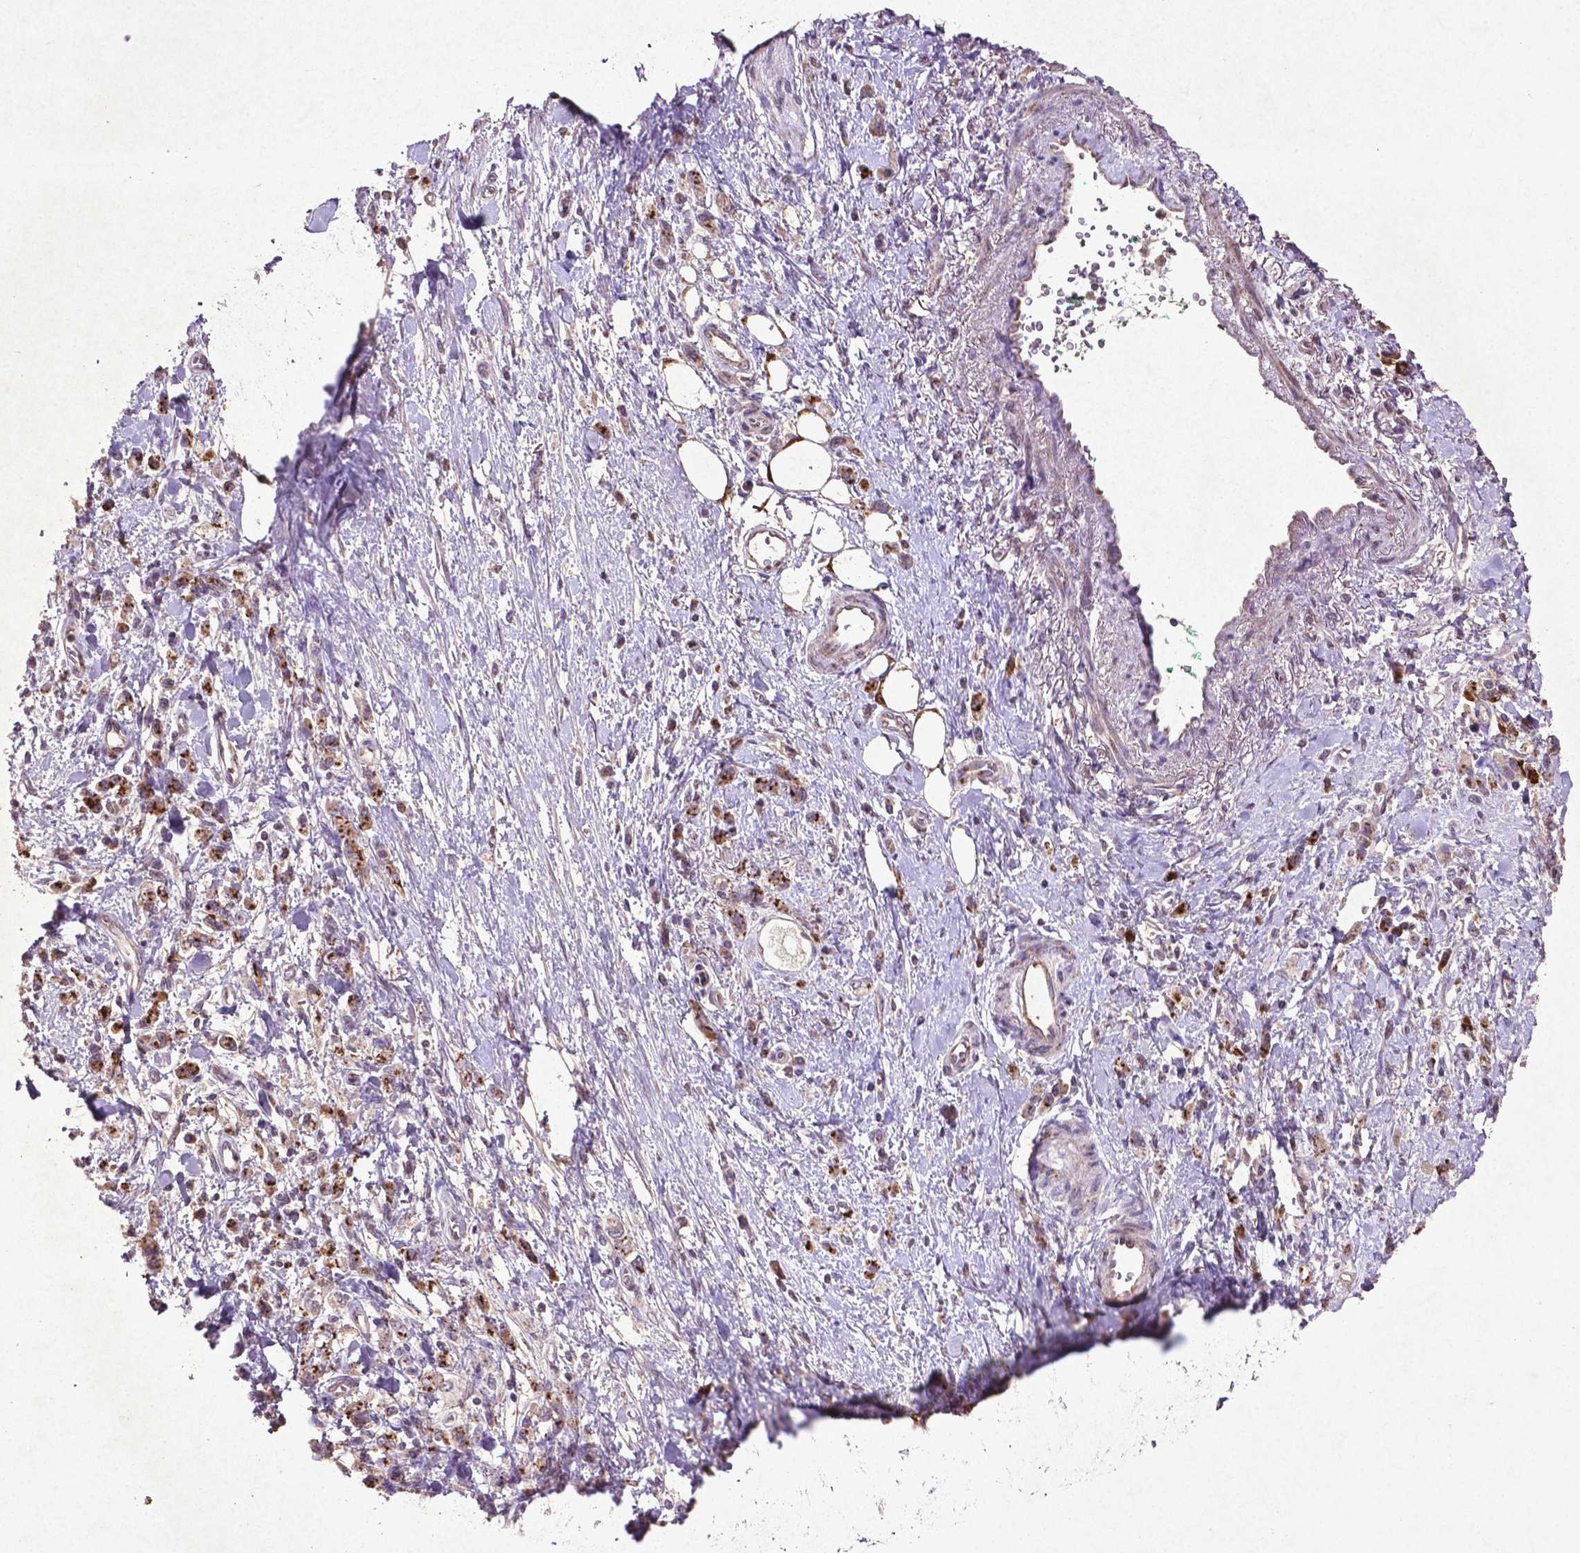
{"staining": {"intensity": "moderate", "quantity": ">75%", "location": "cytoplasmic/membranous"}, "tissue": "stomach cancer", "cell_type": "Tumor cells", "image_type": "cancer", "snomed": [{"axis": "morphology", "description": "Adenocarcinoma, NOS"}, {"axis": "topography", "description": "Stomach"}], "caption": "Stomach cancer was stained to show a protein in brown. There is medium levels of moderate cytoplasmic/membranous positivity in approximately >75% of tumor cells. The staining is performed using DAB brown chromogen to label protein expression. The nuclei are counter-stained blue using hematoxylin.", "gene": "MTOR", "patient": {"sex": "male", "age": 77}}